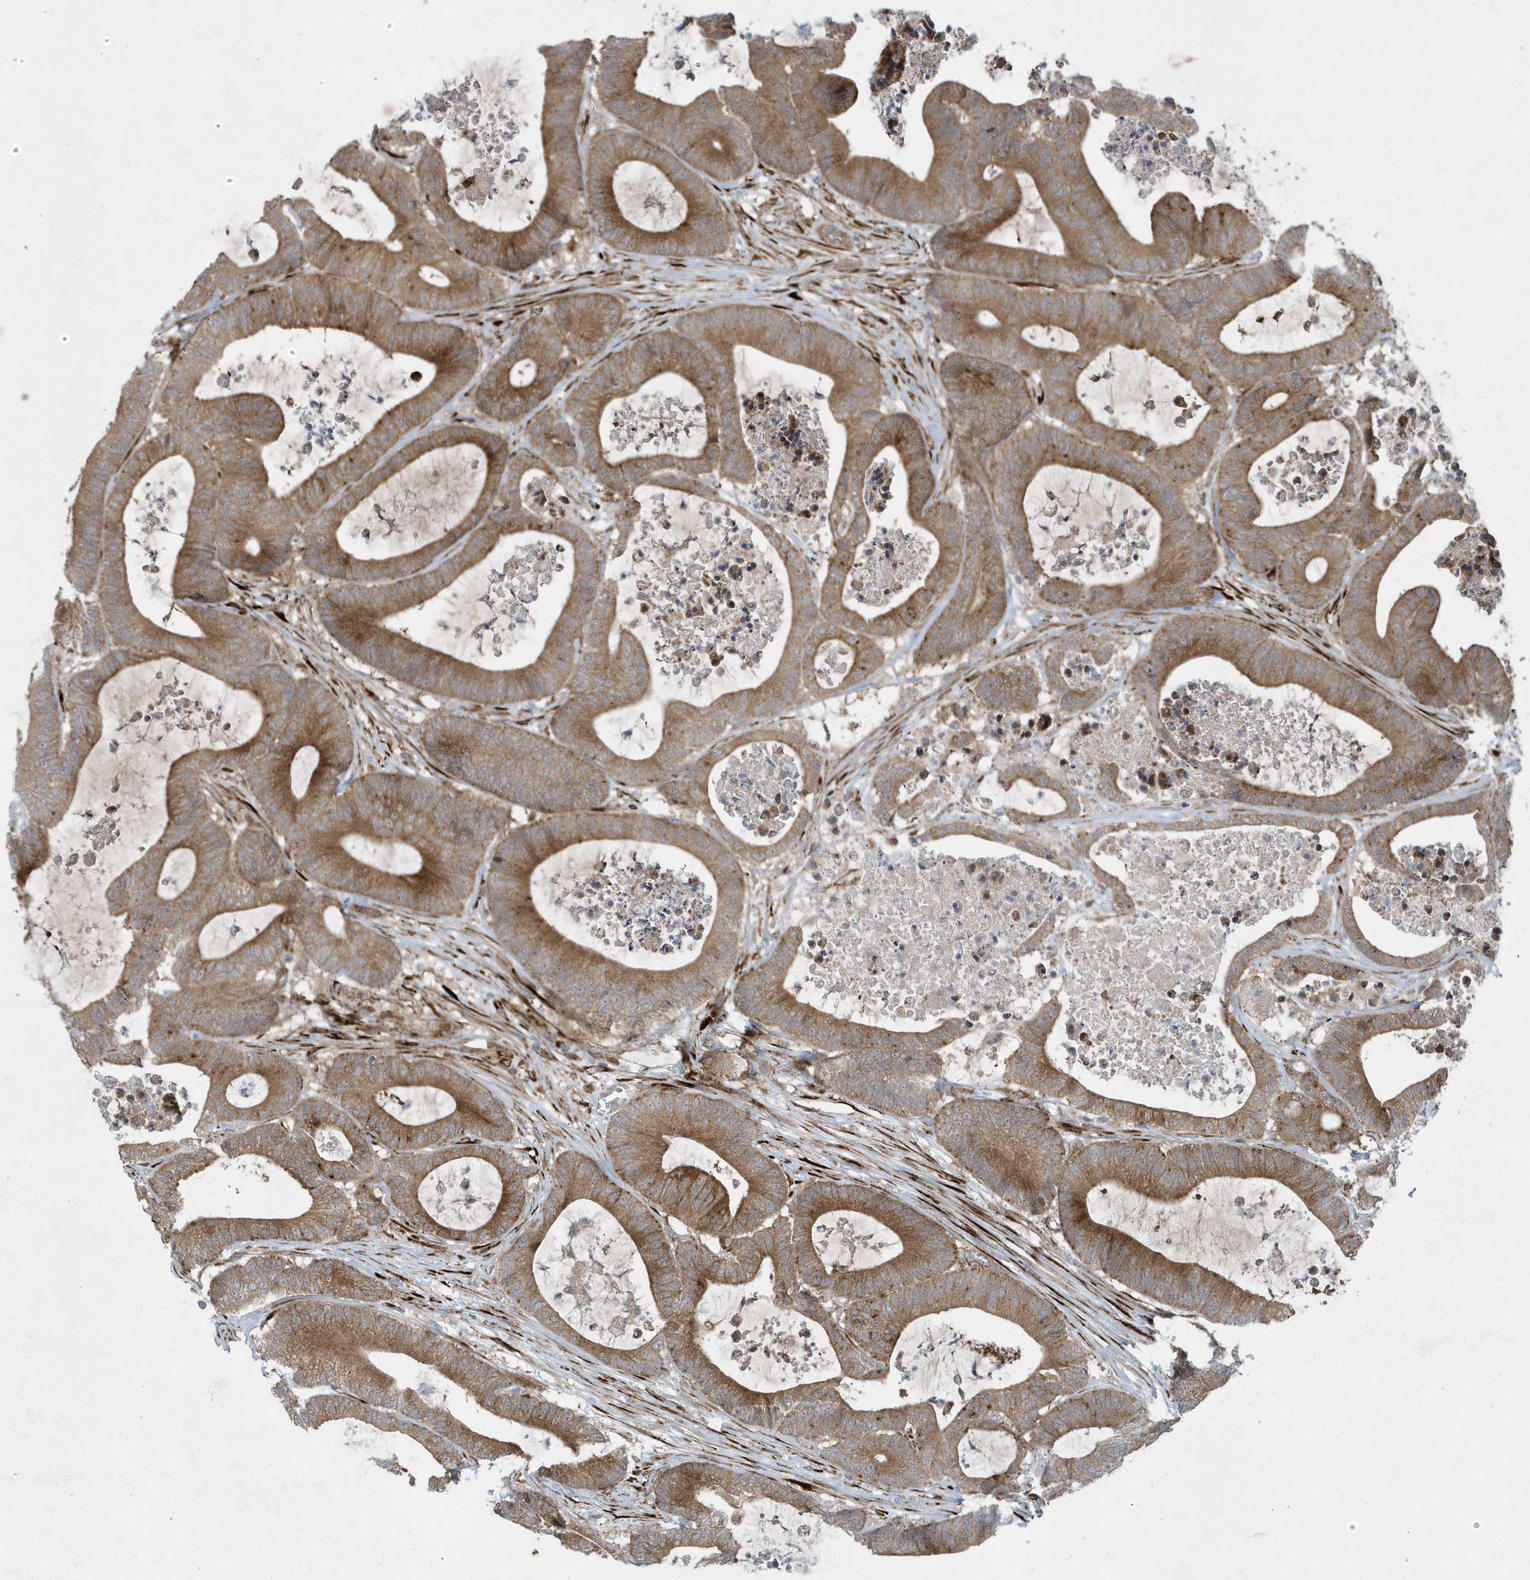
{"staining": {"intensity": "moderate", "quantity": ">75%", "location": "cytoplasmic/membranous"}, "tissue": "colorectal cancer", "cell_type": "Tumor cells", "image_type": "cancer", "snomed": [{"axis": "morphology", "description": "Adenocarcinoma, NOS"}, {"axis": "topography", "description": "Colon"}], "caption": "Adenocarcinoma (colorectal) tissue exhibits moderate cytoplasmic/membranous positivity in approximately >75% of tumor cells", "gene": "FAM98A", "patient": {"sex": "female", "age": 84}}